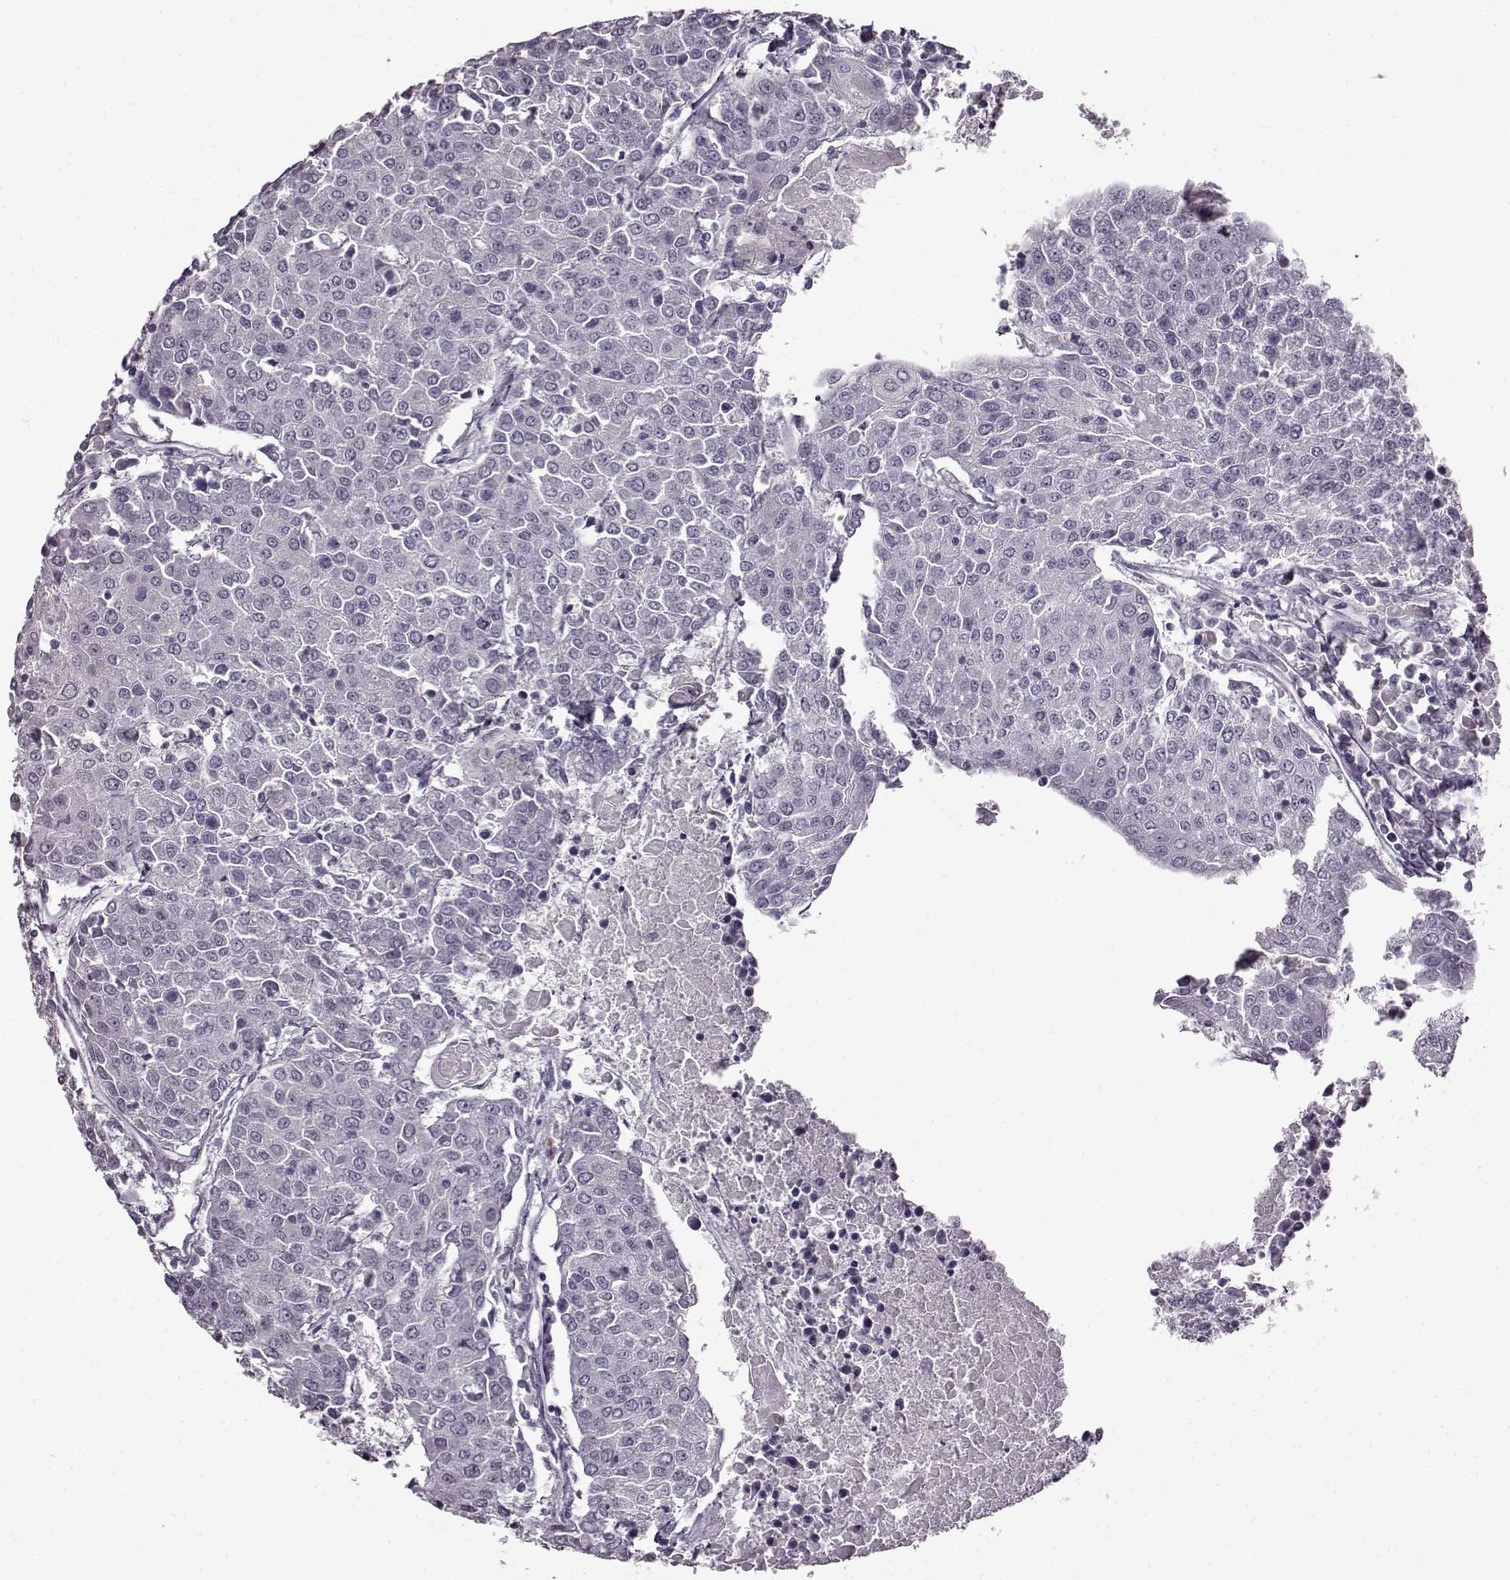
{"staining": {"intensity": "negative", "quantity": "none", "location": "none"}, "tissue": "urothelial cancer", "cell_type": "Tumor cells", "image_type": "cancer", "snomed": [{"axis": "morphology", "description": "Urothelial carcinoma, High grade"}, {"axis": "topography", "description": "Urinary bladder"}], "caption": "Urothelial carcinoma (high-grade) stained for a protein using immunohistochemistry (IHC) demonstrates no staining tumor cells.", "gene": "FSHB", "patient": {"sex": "female", "age": 85}}